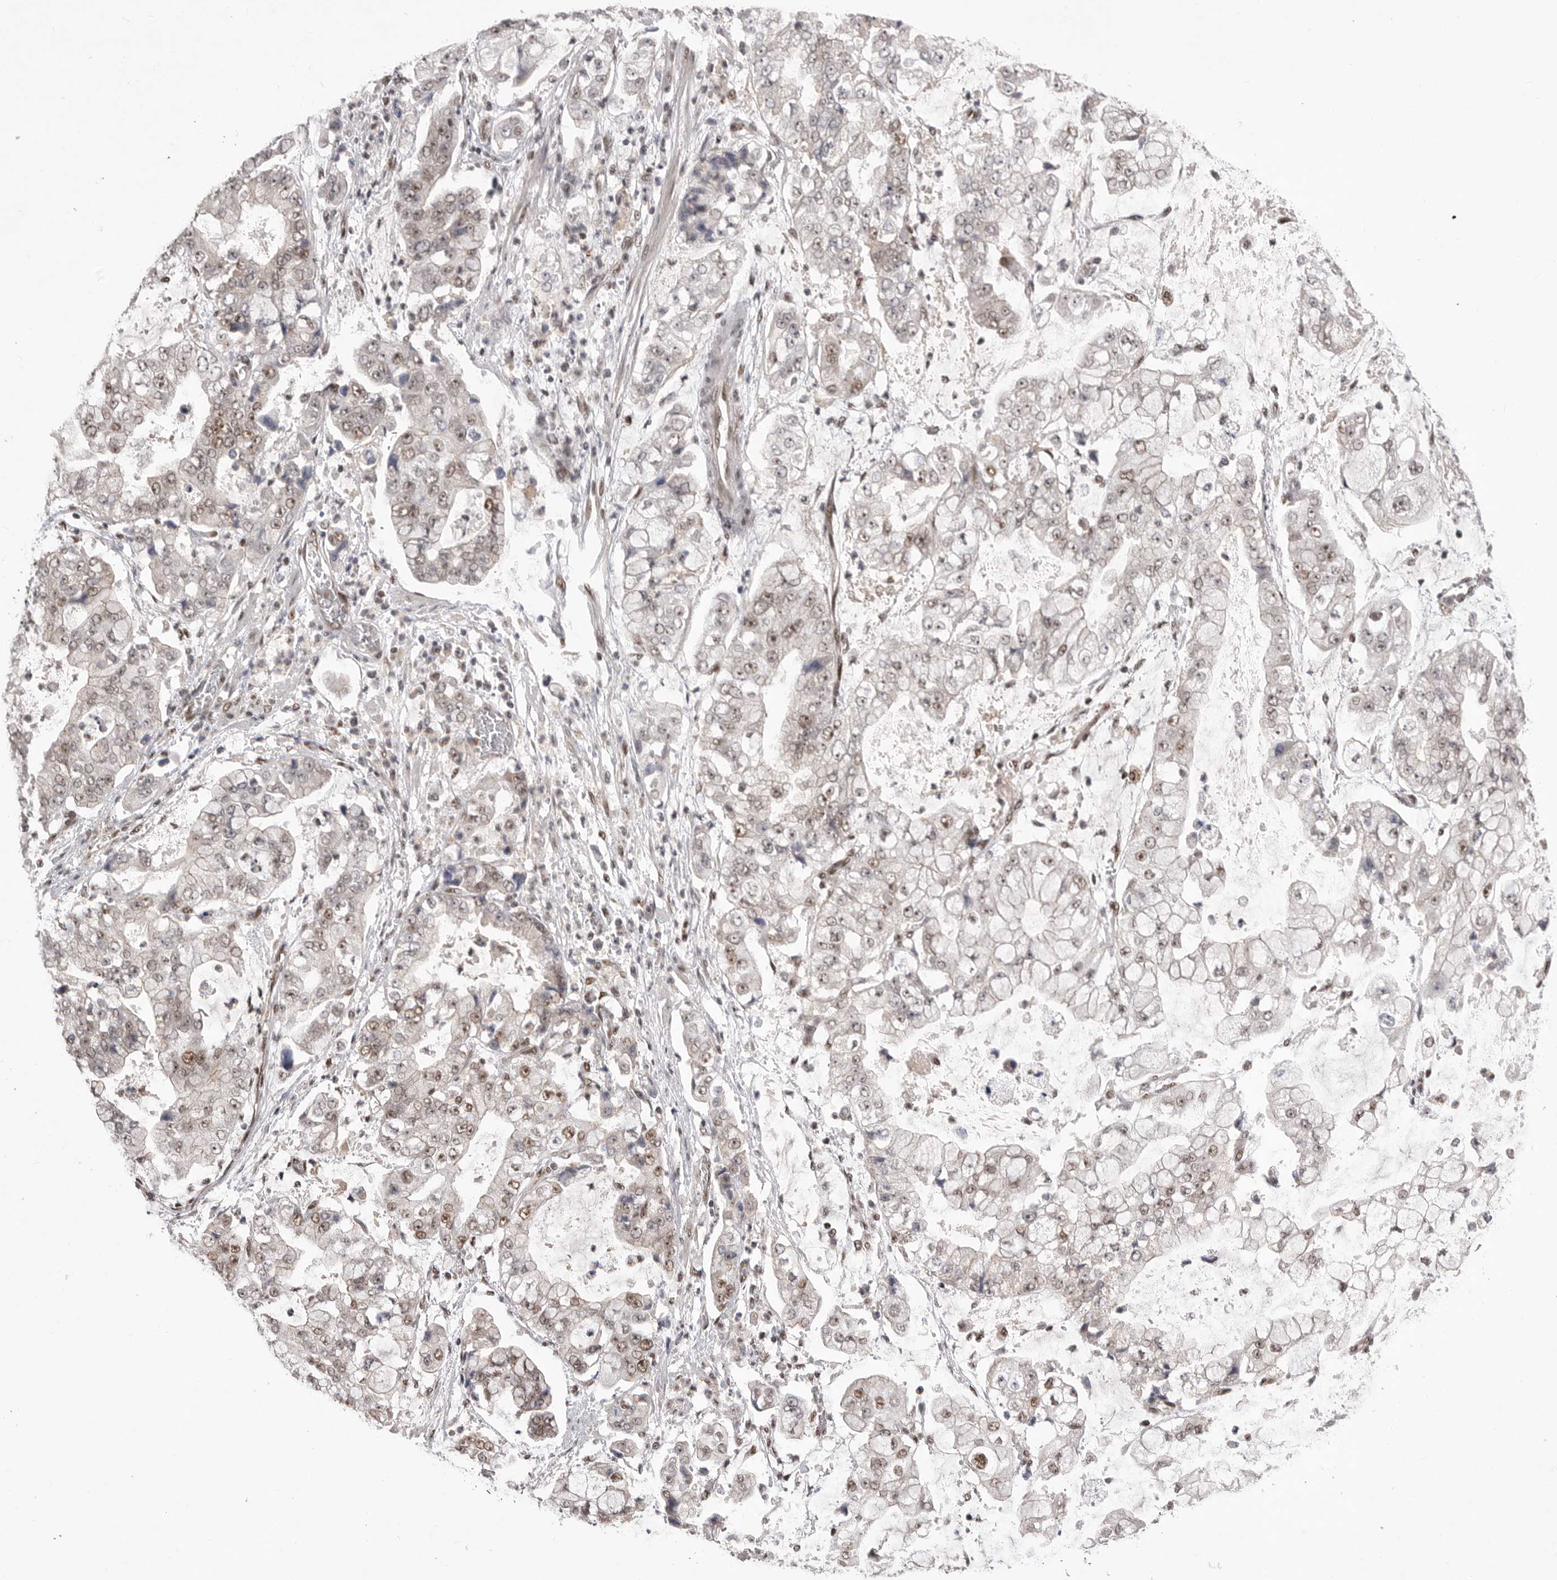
{"staining": {"intensity": "weak", "quantity": "25%-75%", "location": "nuclear"}, "tissue": "stomach cancer", "cell_type": "Tumor cells", "image_type": "cancer", "snomed": [{"axis": "morphology", "description": "Adenocarcinoma, NOS"}, {"axis": "topography", "description": "Stomach"}], "caption": "Protein expression analysis of stomach cancer displays weak nuclear expression in about 25%-75% of tumor cells.", "gene": "PPP1R8", "patient": {"sex": "male", "age": 76}}